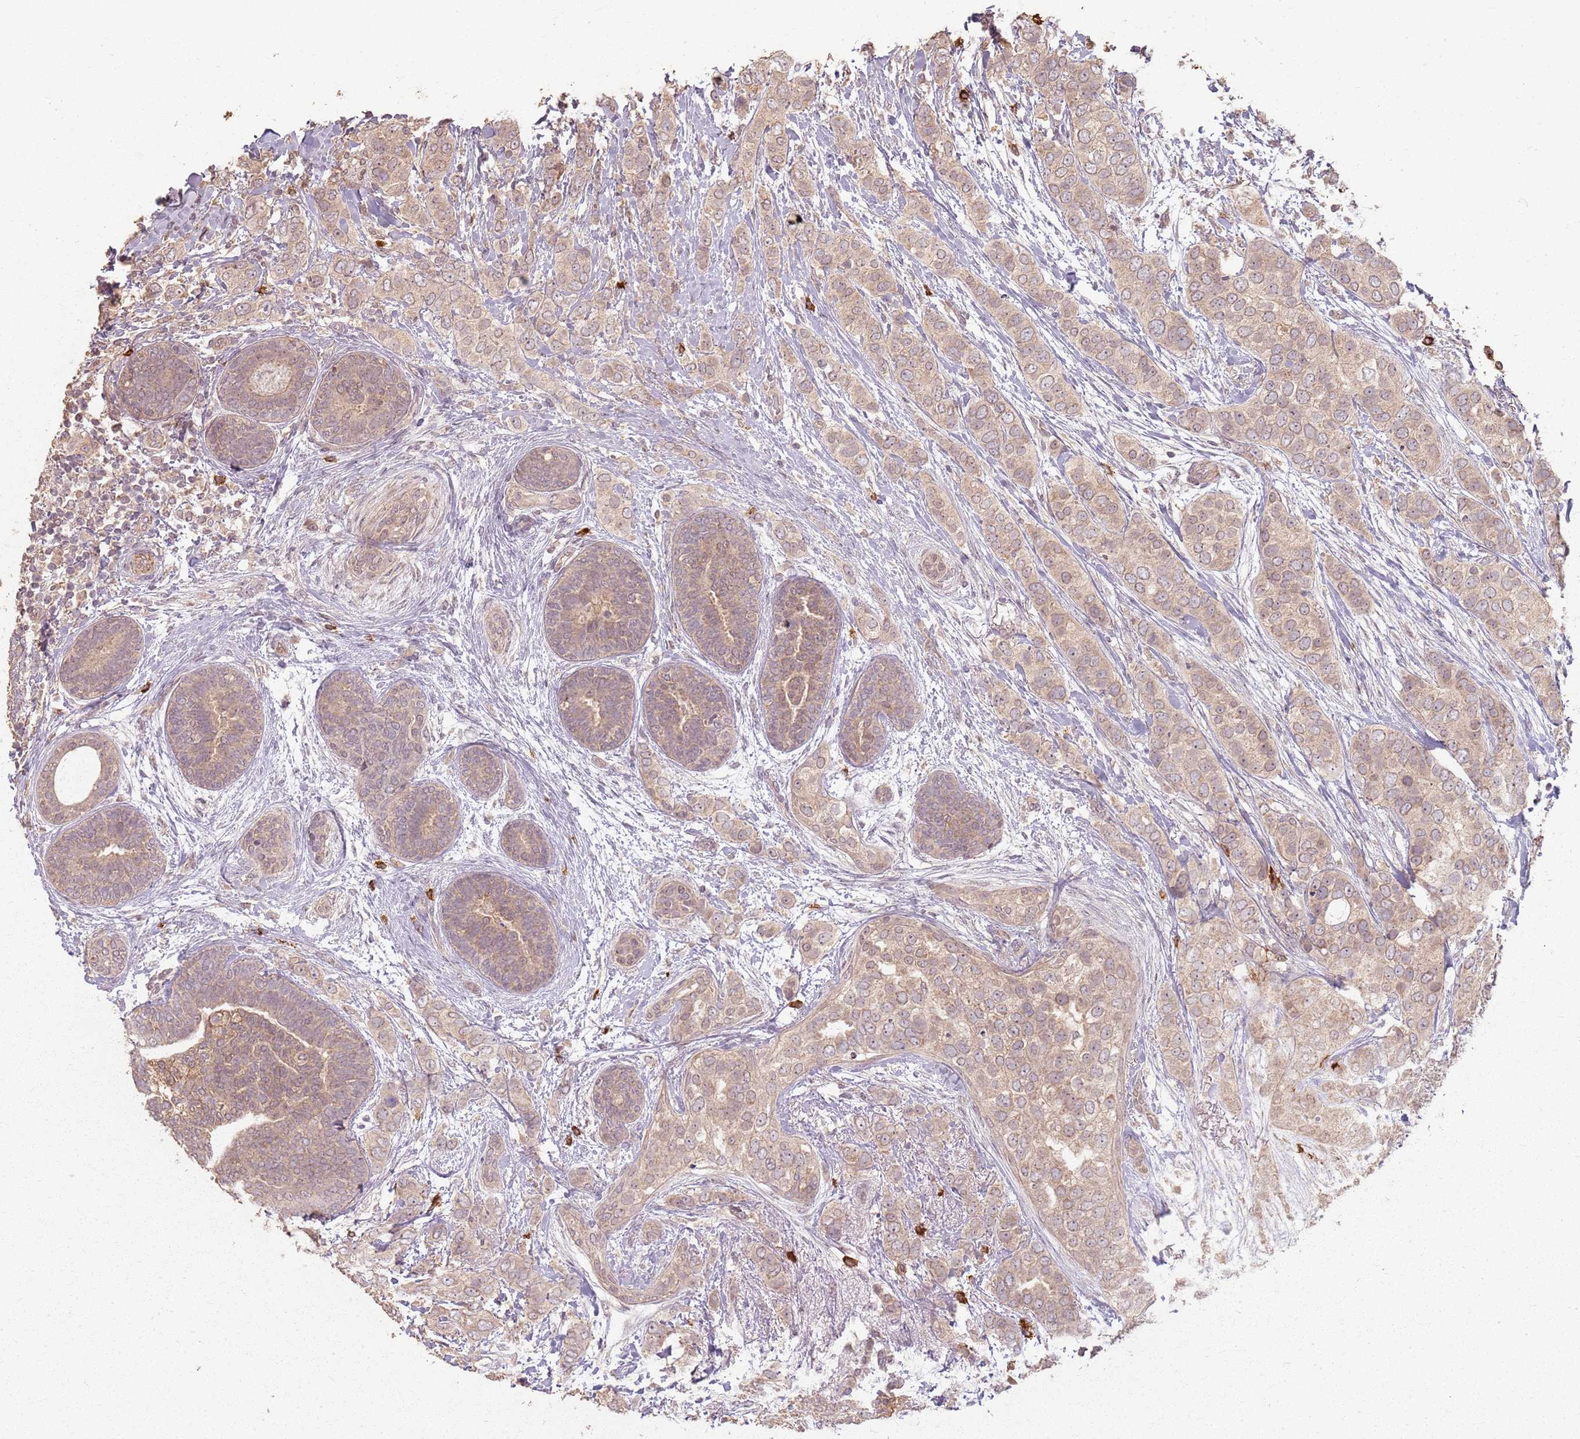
{"staining": {"intensity": "weak", "quantity": "25%-75%", "location": "cytoplasmic/membranous"}, "tissue": "breast cancer", "cell_type": "Tumor cells", "image_type": "cancer", "snomed": [{"axis": "morphology", "description": "Lobular carcinoma"}, {"axis": "topography", "description": "Breast"}], "caption": "This photomicrograph displays IHC staining of human breast lobular carcinoma, with low weak cytoplasmic/membranous positivity in about 25%-75% of tumor cells.", "gene": "CCDC168", "patient": {"sex": "female", "age": 51}}